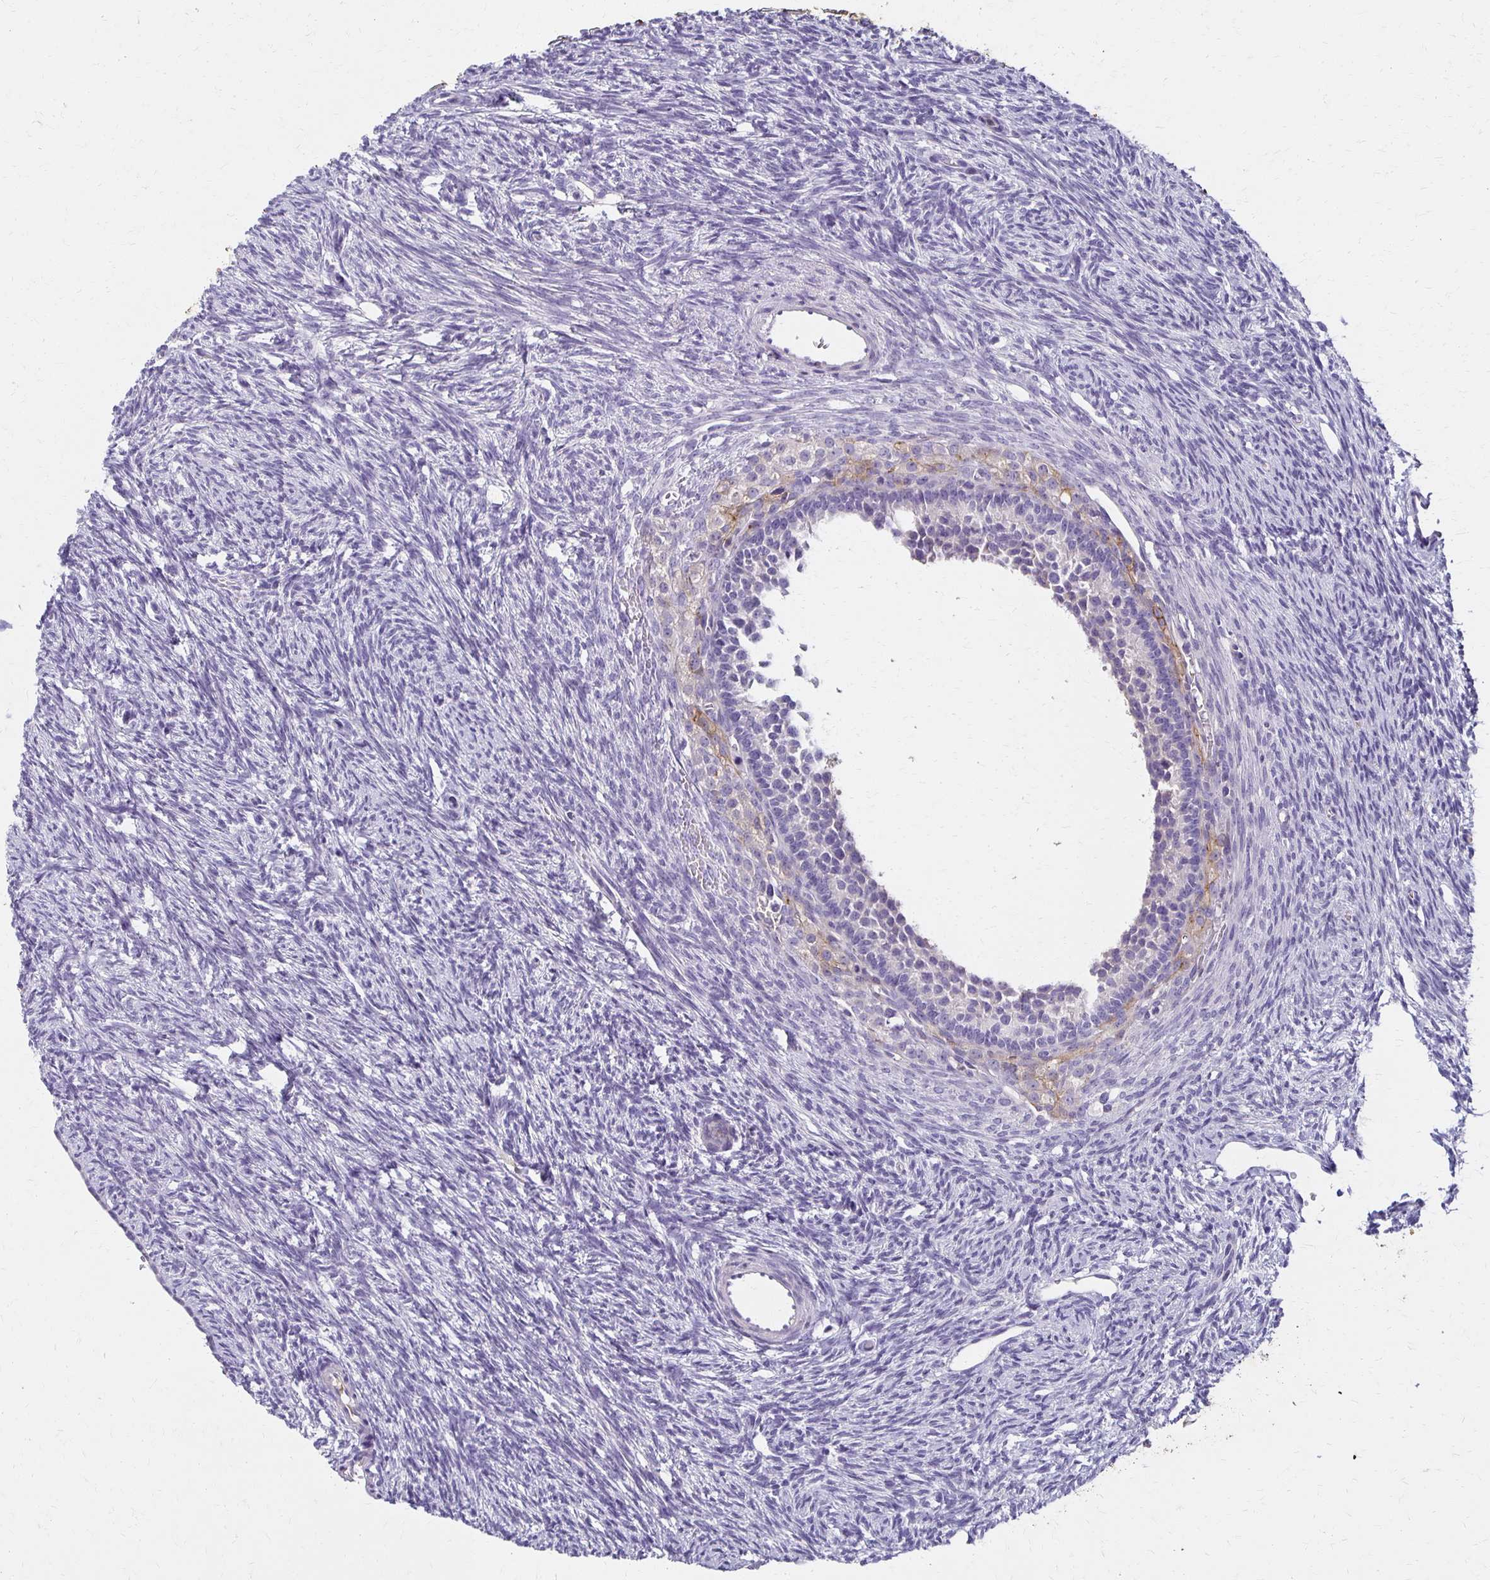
{"staining": {"intensity": "negative", "quantity": "none", "location": "none"}, "tissue": "ovary", "cell_type": "Follicle cells", "image_type": "normal", "snomed": [{"axis": "morphology", "description": "Normal tissue, NOS"}, {"axis": "topography", "description": "Ovary"}], "caption": "Image shows no protein positivity in follicle cells of normal ovary.", "gene": "BBS12", "patient": {"sex": "female", "age": 33}}